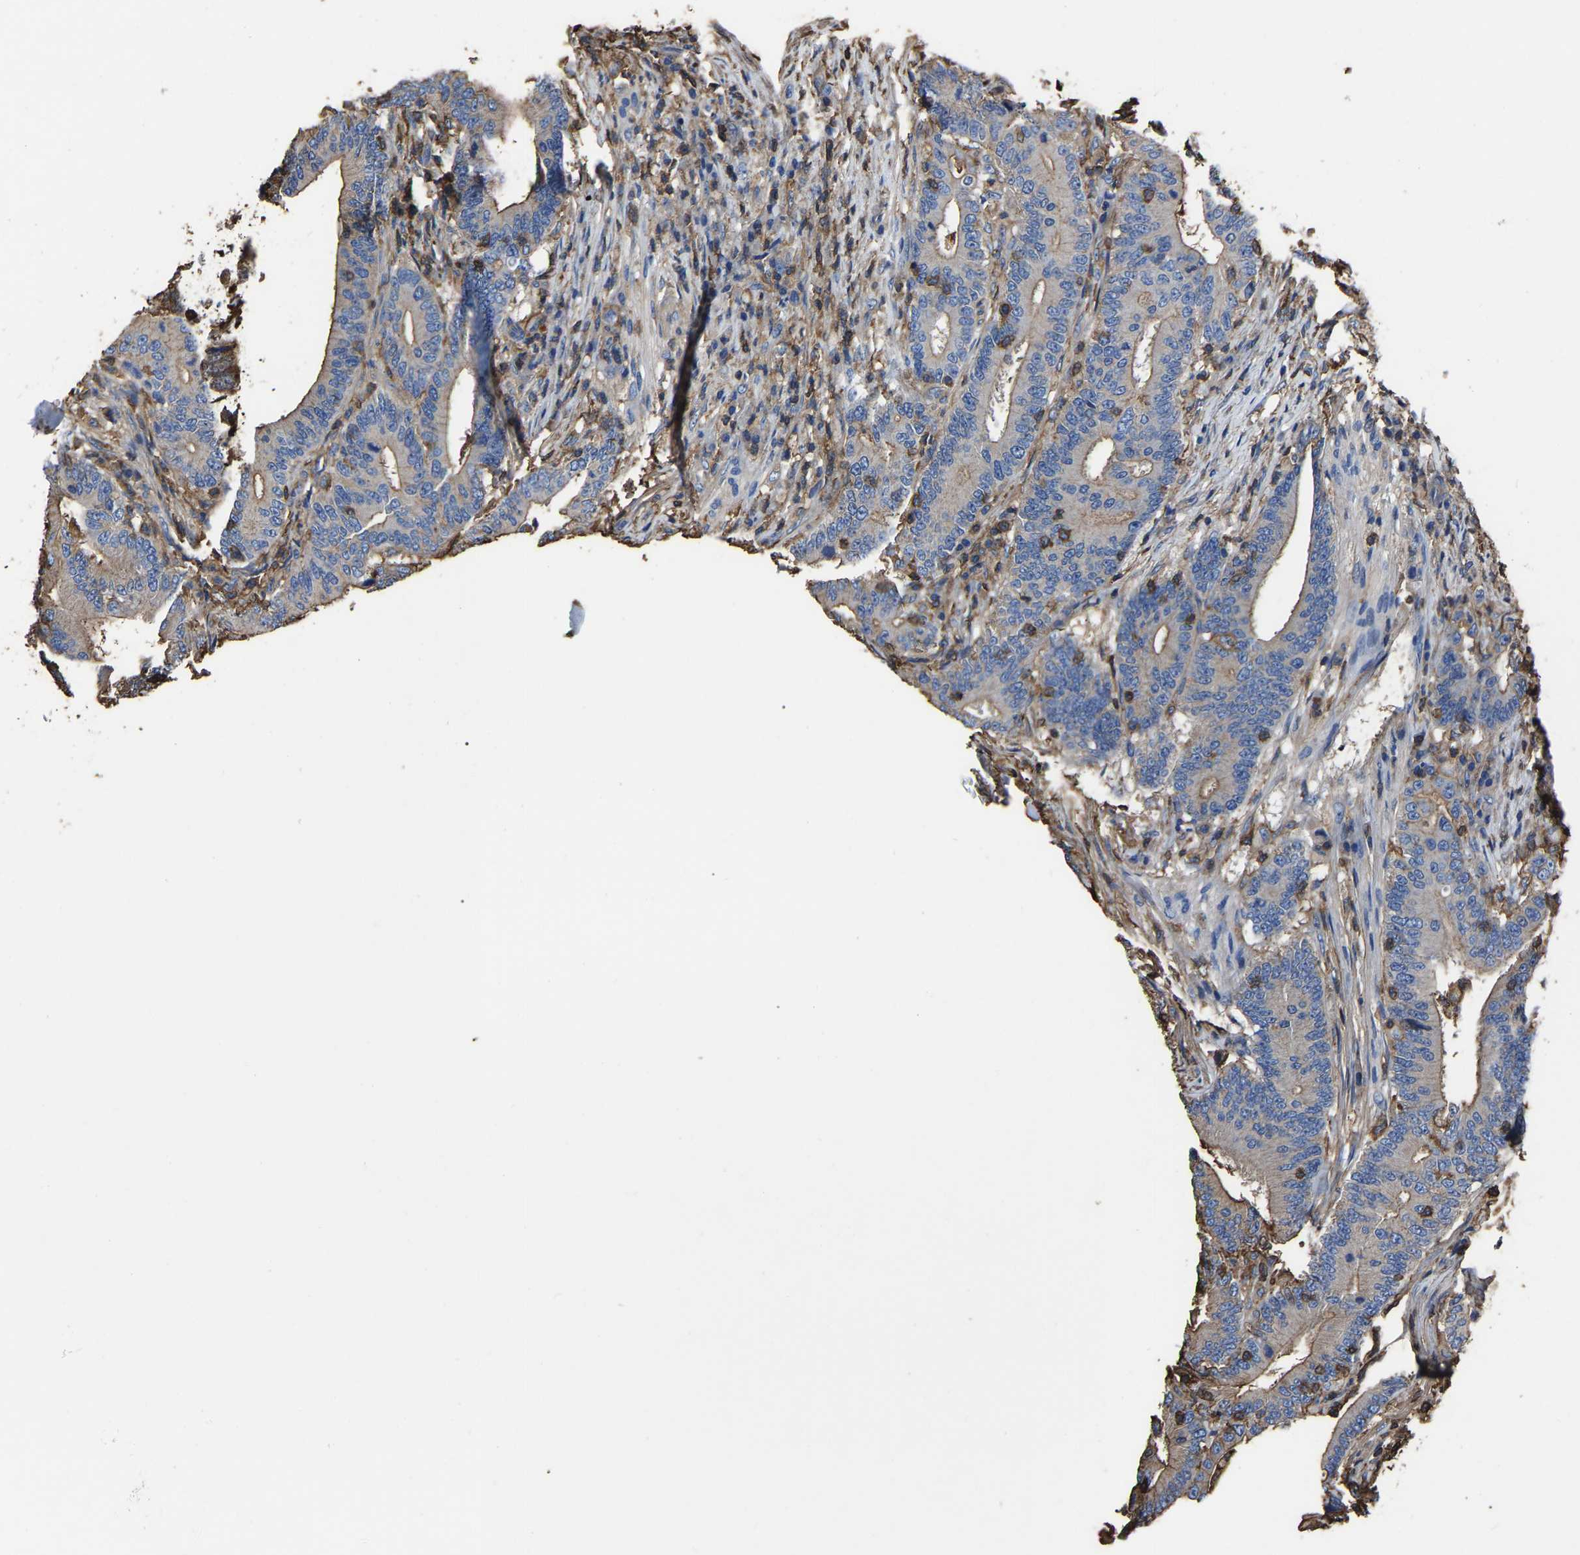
{"staining": {"intensity": "weak", "quantity": ">75%", "location": "cytoplasmic/membranous"}, "tissue": "colorectal cancer", "cell_type": "Tumor cells", "image_type": "cancer", "snomed": [{"axis": "morphology", "description": "Adenocarcinoma, NOS"}, {"axis": "topography", "description": "Colon"}], "caption": "Immunohistochemistry (IHC) of human colorectal cancer displays low levels of weak cytoplasmic/membranous expression in approximately >75% of tumor cells. (Brightfield microscopy of DAB IHC at high magnification).", "gene": "ARMT1", "patient": {"sex": "female", "age": 66}}